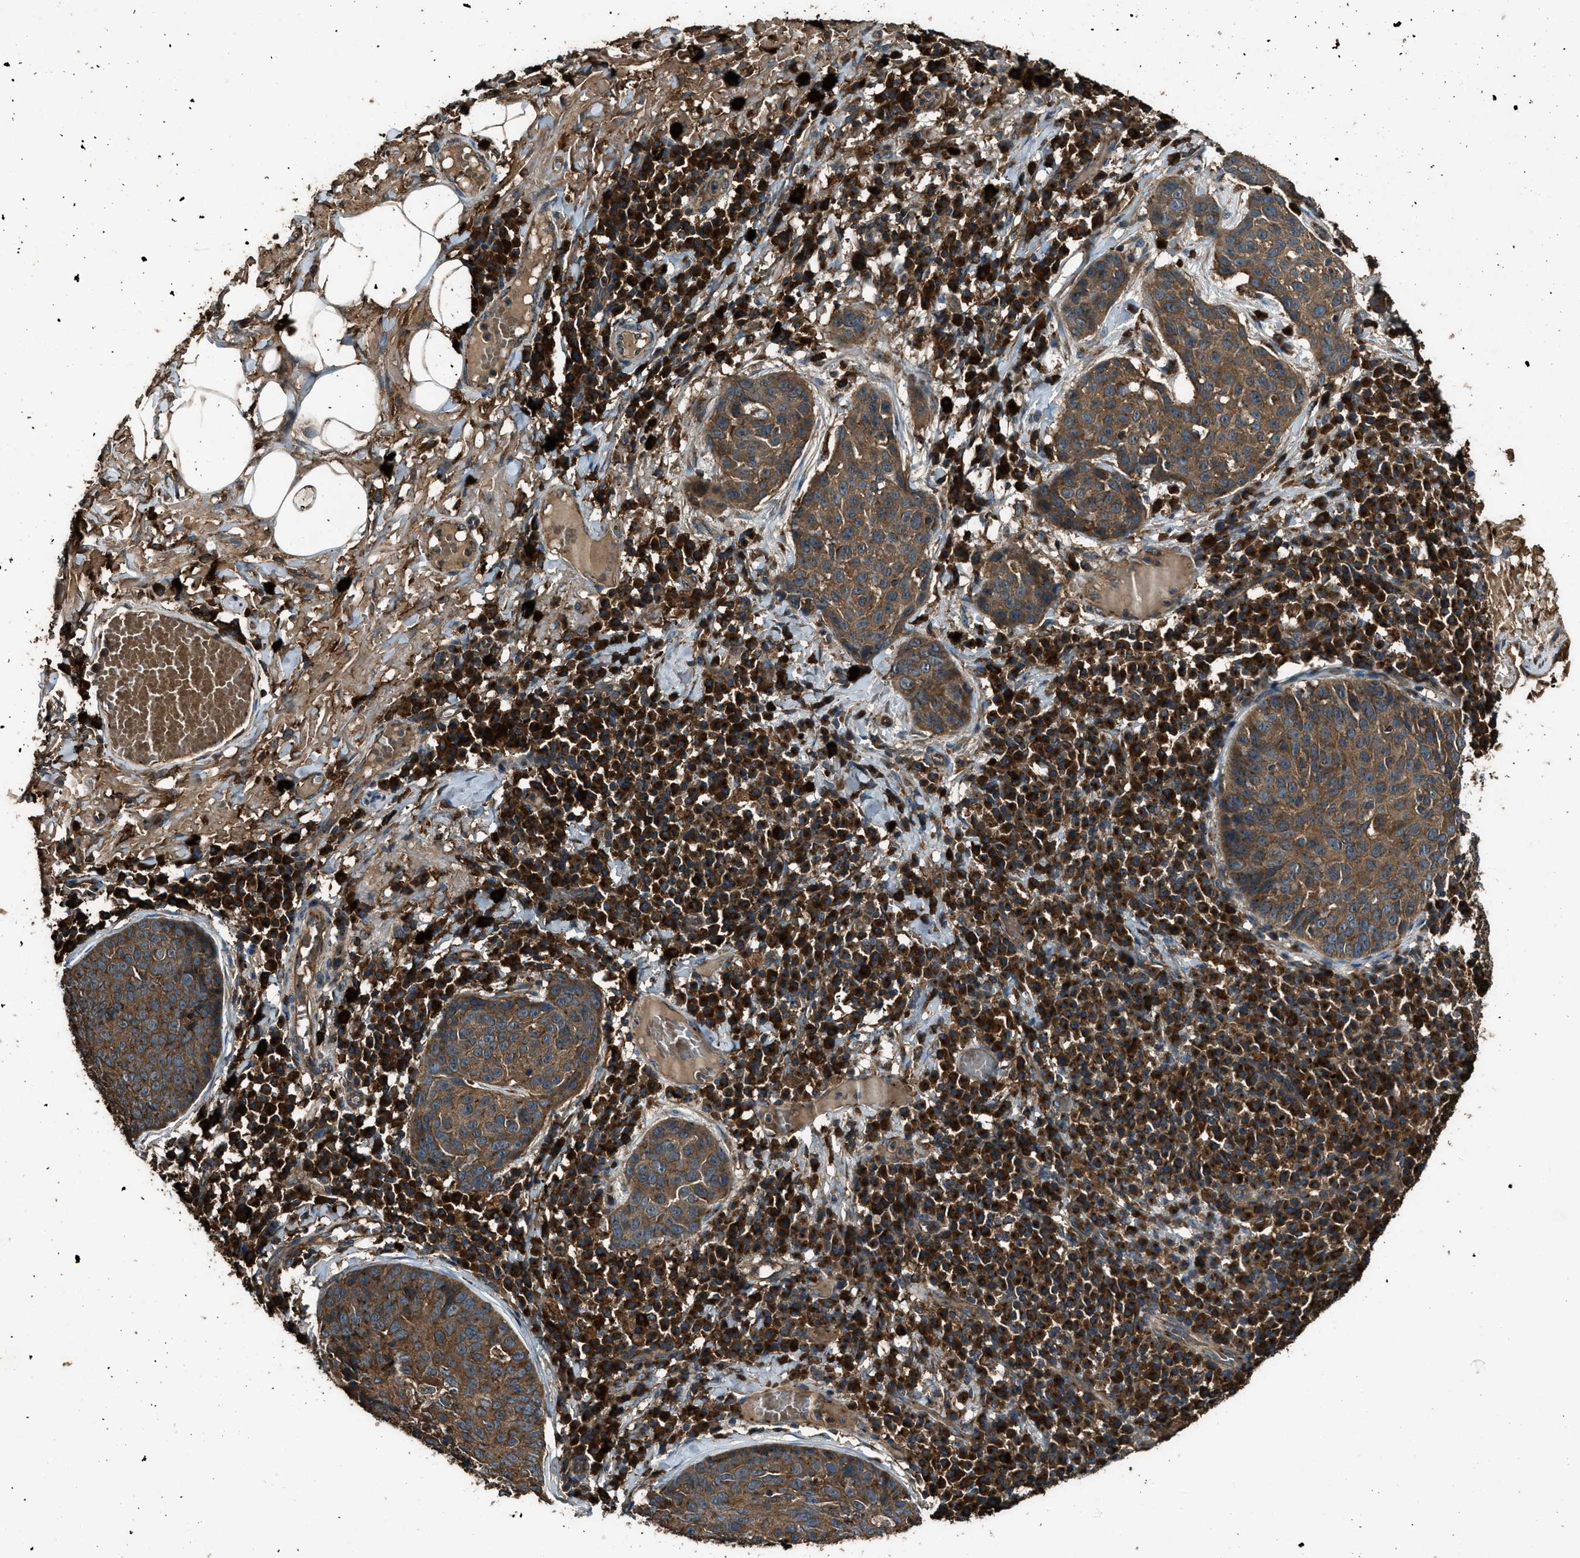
{"staining": {"intensity": "moderate", "quantity": ">75%", "location": "cytoplasmic/membranous"}, "tissue": "skin cancer", "cell_type": "Tumor cells", "image_type": "cancer", "snomed": [{"axis": "morphology", "description": "Squamous cell carcinoma in situ, NOS"}, {"axis": "morphology", "description": "Squamous cell carcinoma, NOS"}, {"axis": "topography", "description": "Skin"}], "caption": "DAB immunohistochemical staining of human squamous cell carcinoma (skin) shows moderate cytoplasmic/membranous protein staining in about >75% of tumor cells. (DAB IHC, brown staining for protein, blue staining for nuclei).", "gene": "MAP3K8", "patient": {"sex": "male", "age": 93}}